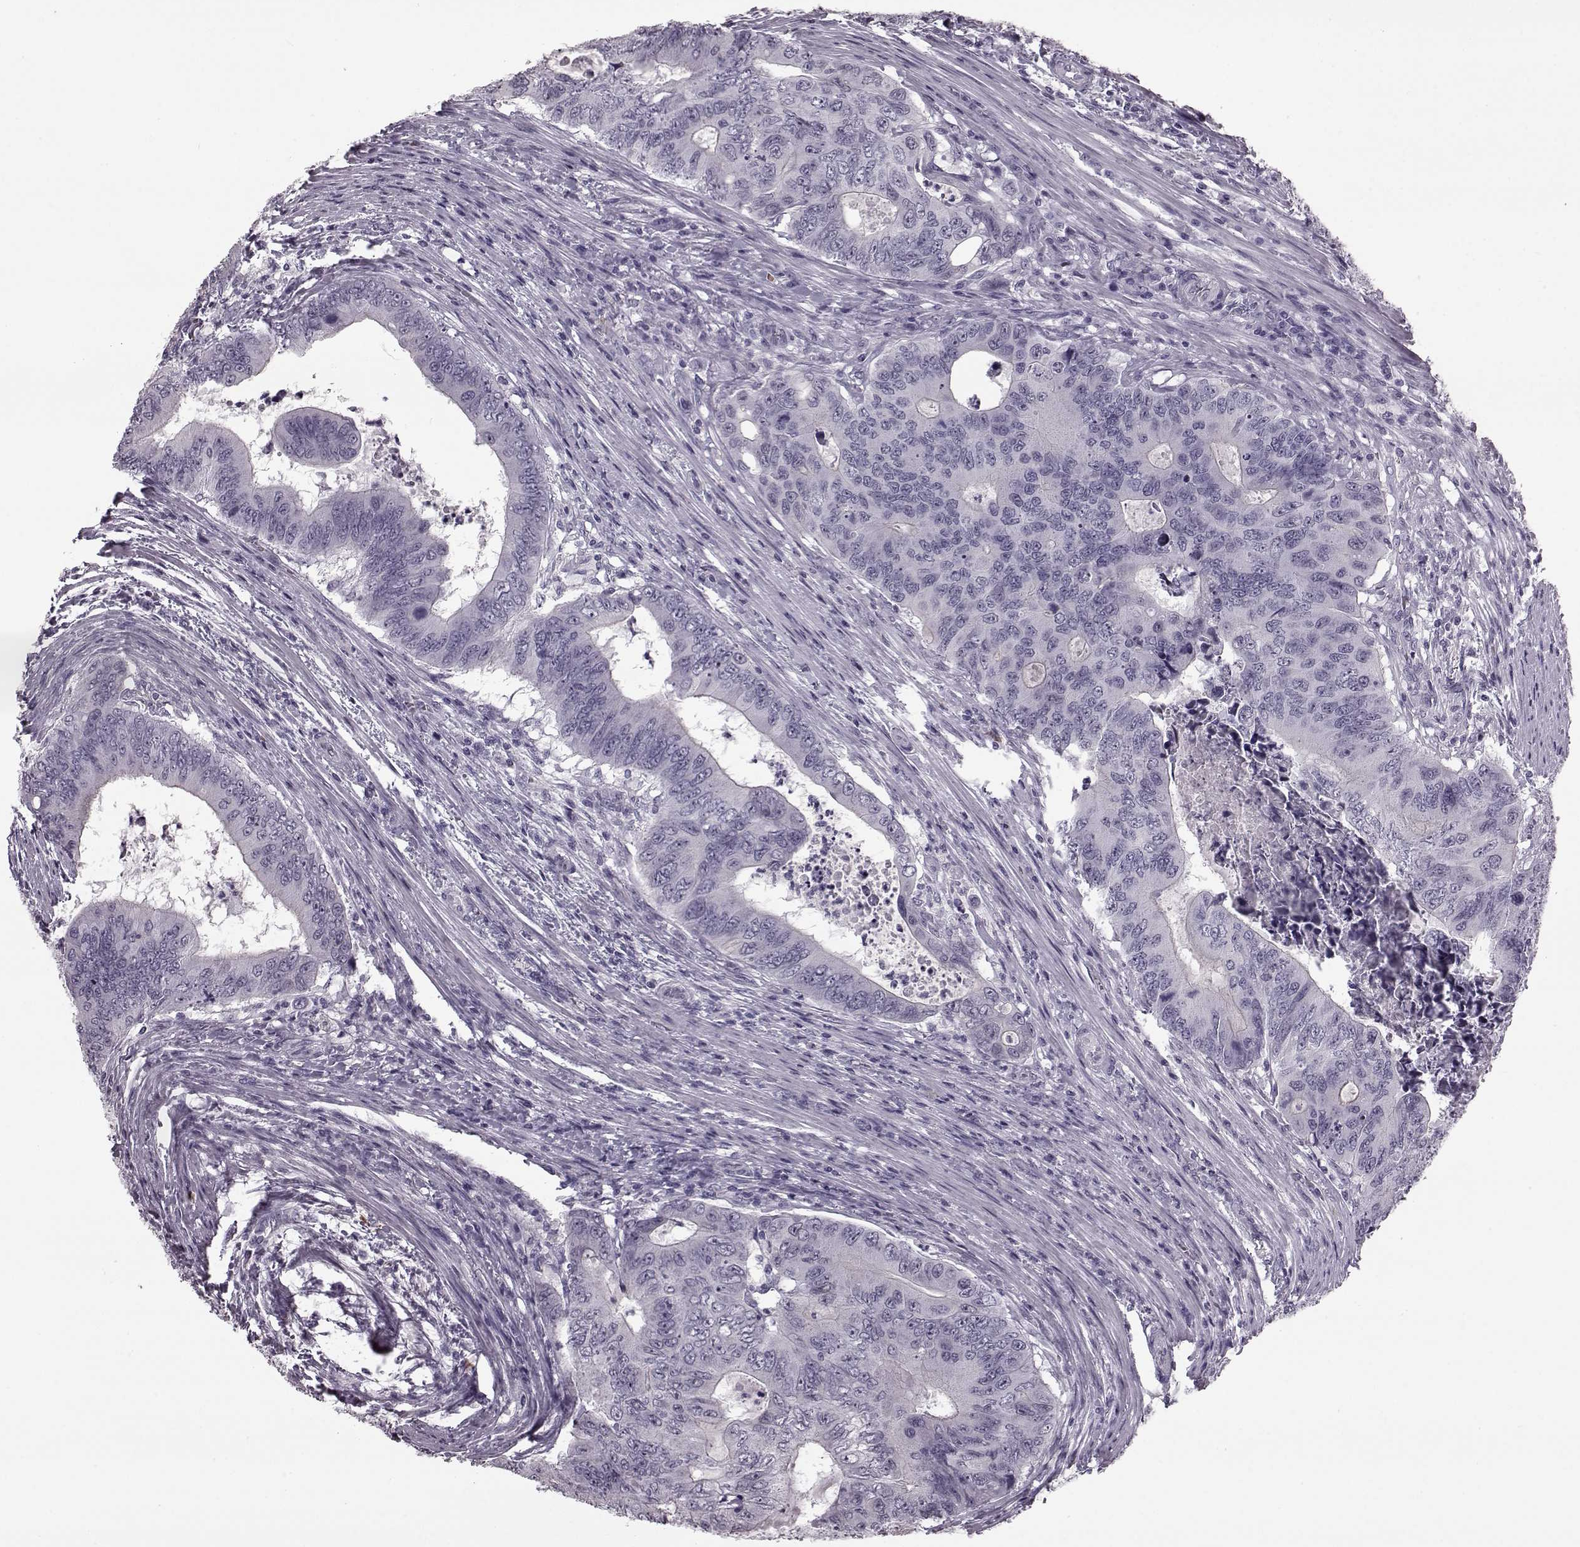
{"staining": {"intensity": "negative", "quantity": "none", "location": "none"}, "tissue": "colorectal cancer", "cell_type": "Tumor cells", "image_type": "cancer", "snomed": [{"axis": "morphology", "description": "Adenocarcinoma, NOS"}, {"axis": "topography", "description": "Colon"}], "caption": "High magnification brightfield microscopy of colorectal adenocarcinoma stained with DAB (brown) and counterstained with hematoxylin (blue): tumor cells show no significant positivity.", "gene": "PRPH2", "patient": {"sex": "male", "age": 53}}